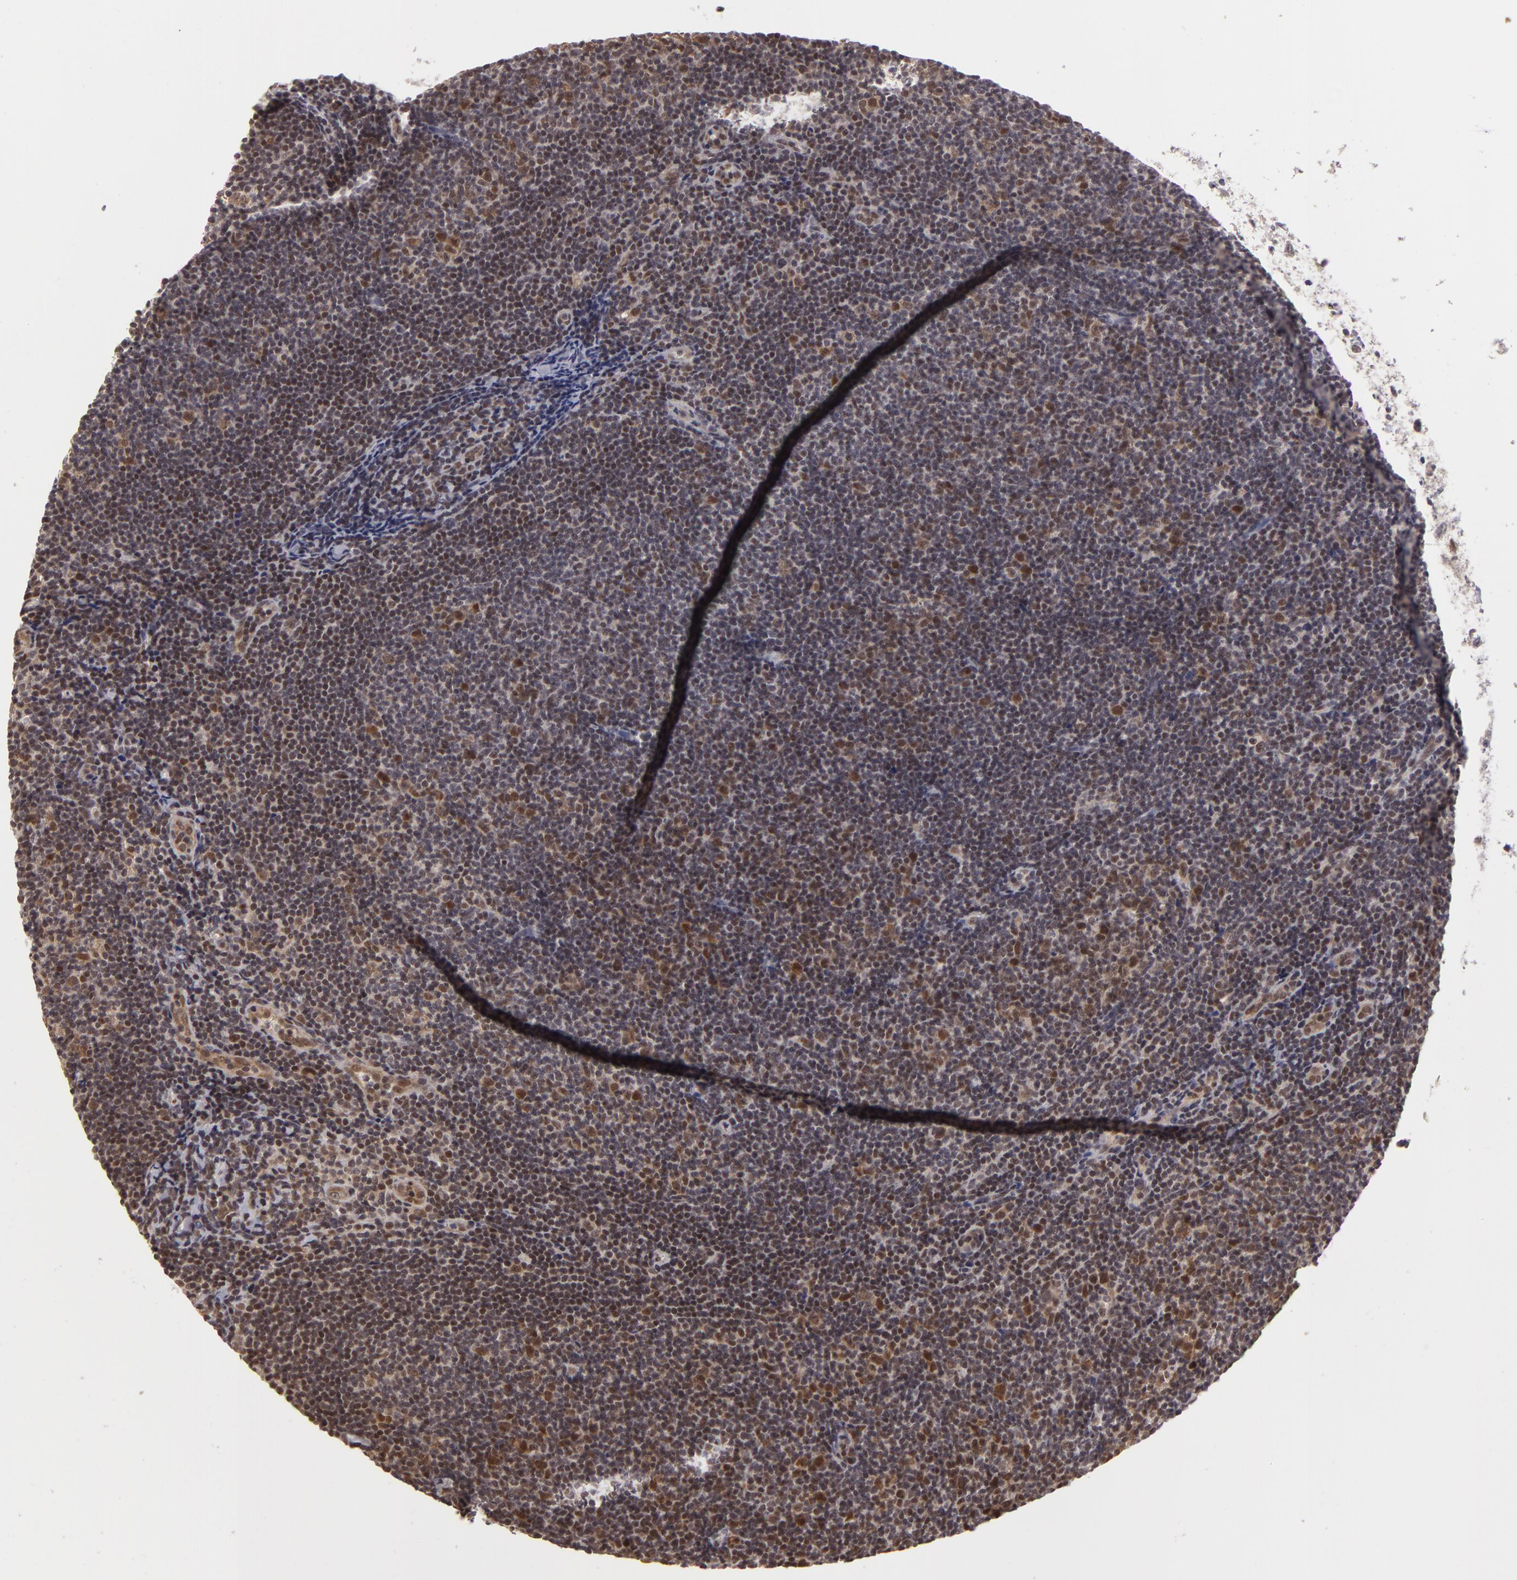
{"staining": {"intensity": "moderate", "quantity": "<25%", "location": "nuclear"}, "tissue": "lymphoma", "cell_type": "Tumor cells", "image_type": "cancer", "snomed": [{"axis": "morphology", "description": "Malignant lymphoma, non-Hodgkin's type, Low grade"}, {"axis": "topography", "description": "Lymph node"}], "caption": "Moderate nuclear positivity is seen in about <25% of tumor cells in low-grade malignant lymphoma, non-Hodgkin's type.", "gene": "ZNF133", "patient": {"sex": "male", "age": 49}}